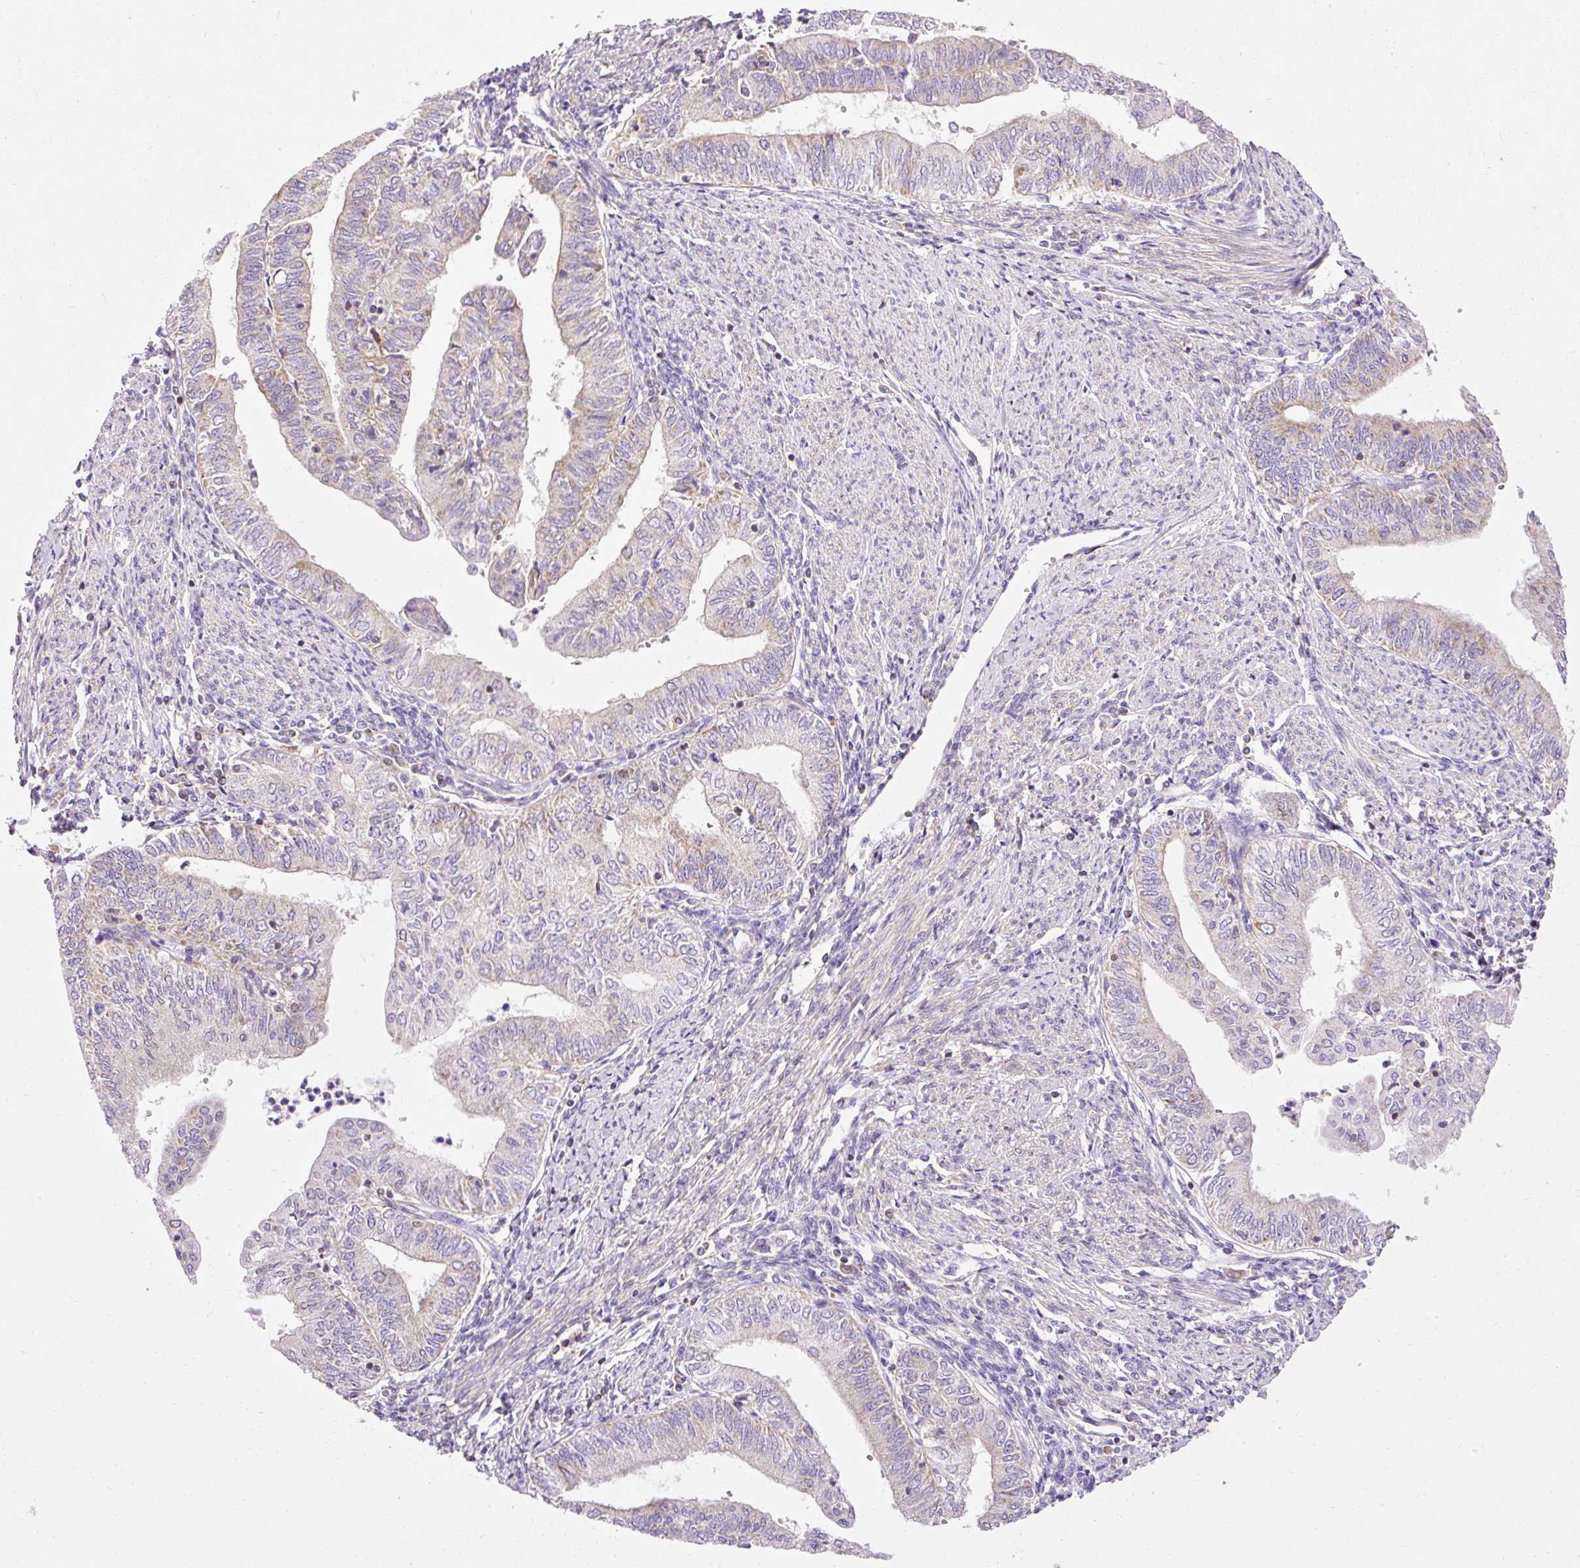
{"staining": {"intensity": "negative", "quantity": "none", "location": "none"}, "tissue": "endometrial cancer", "cell_type": "Tumor cells", "image_type": "cancer", "snomed": [{"axis": "morphology", "description": "Adenocarcinoma, NOS"}, {"axis": "topography", "description": "Endometrium"}], "caption": "This is an immunohistochemistry histopathology image of human adenocarcinoma (endometrial). There is no expression in tumor cells.", "gene": "IMMT", "patient": {"sex": "female", "age": 66}}